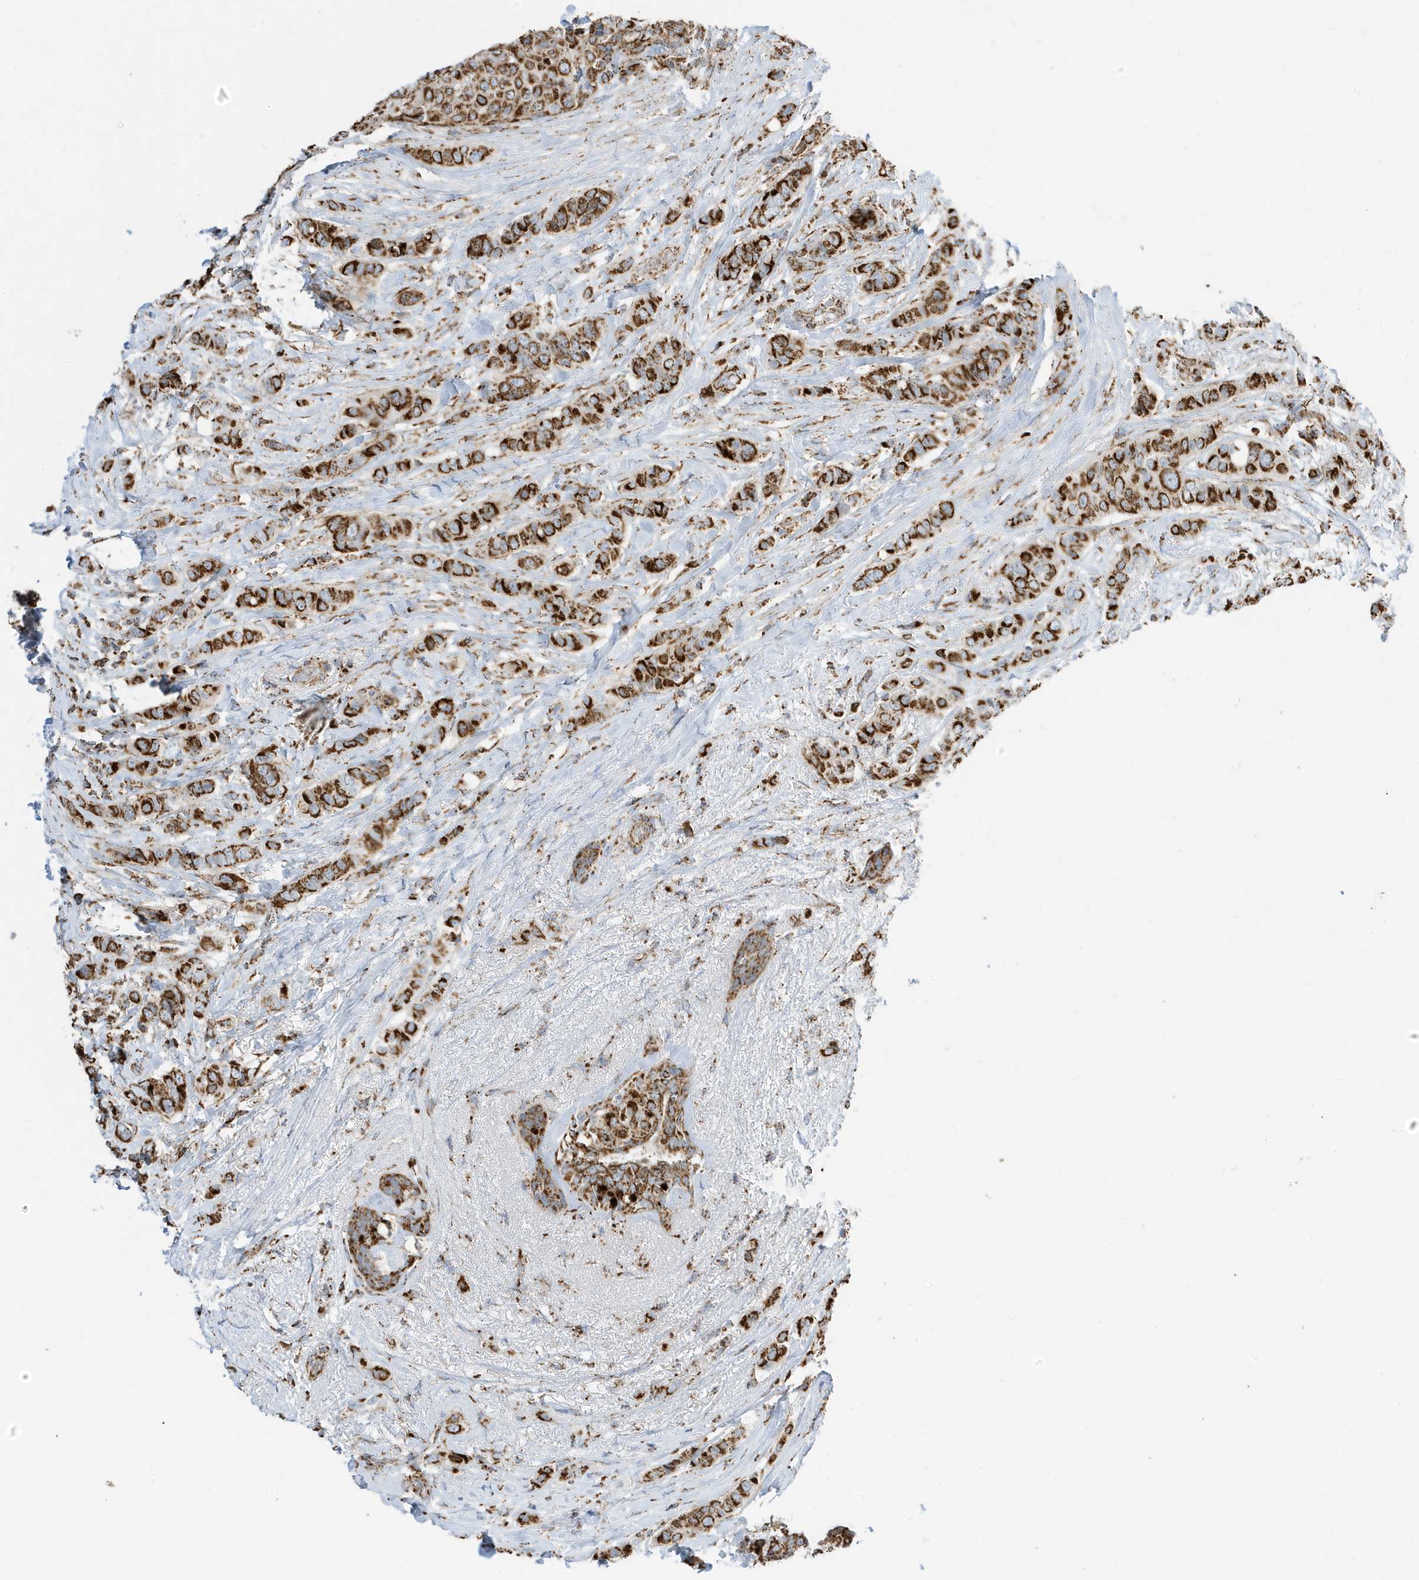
{"staining": {"intensity": "strong", "quantity": ">75%", "location": "cytoplasmic/membranous"}, "tissue": "breast cancer", "cell_type": "Tumor cells", "image_type": "cancer", "snomed": [{"axis": "morphology", "description": "Lobular carcinoma"}, {"axis": "topography", "description": "Breast"}], "caption": "A micrograph showing strong cytoplasmic/membranous expression in about >75% of tumor cells in breast lobular carcinoma, as visualized by brown immunohistochemical staining.", "gene": "ATP5ME", "patient": {"sex": "female", "age": 51}}